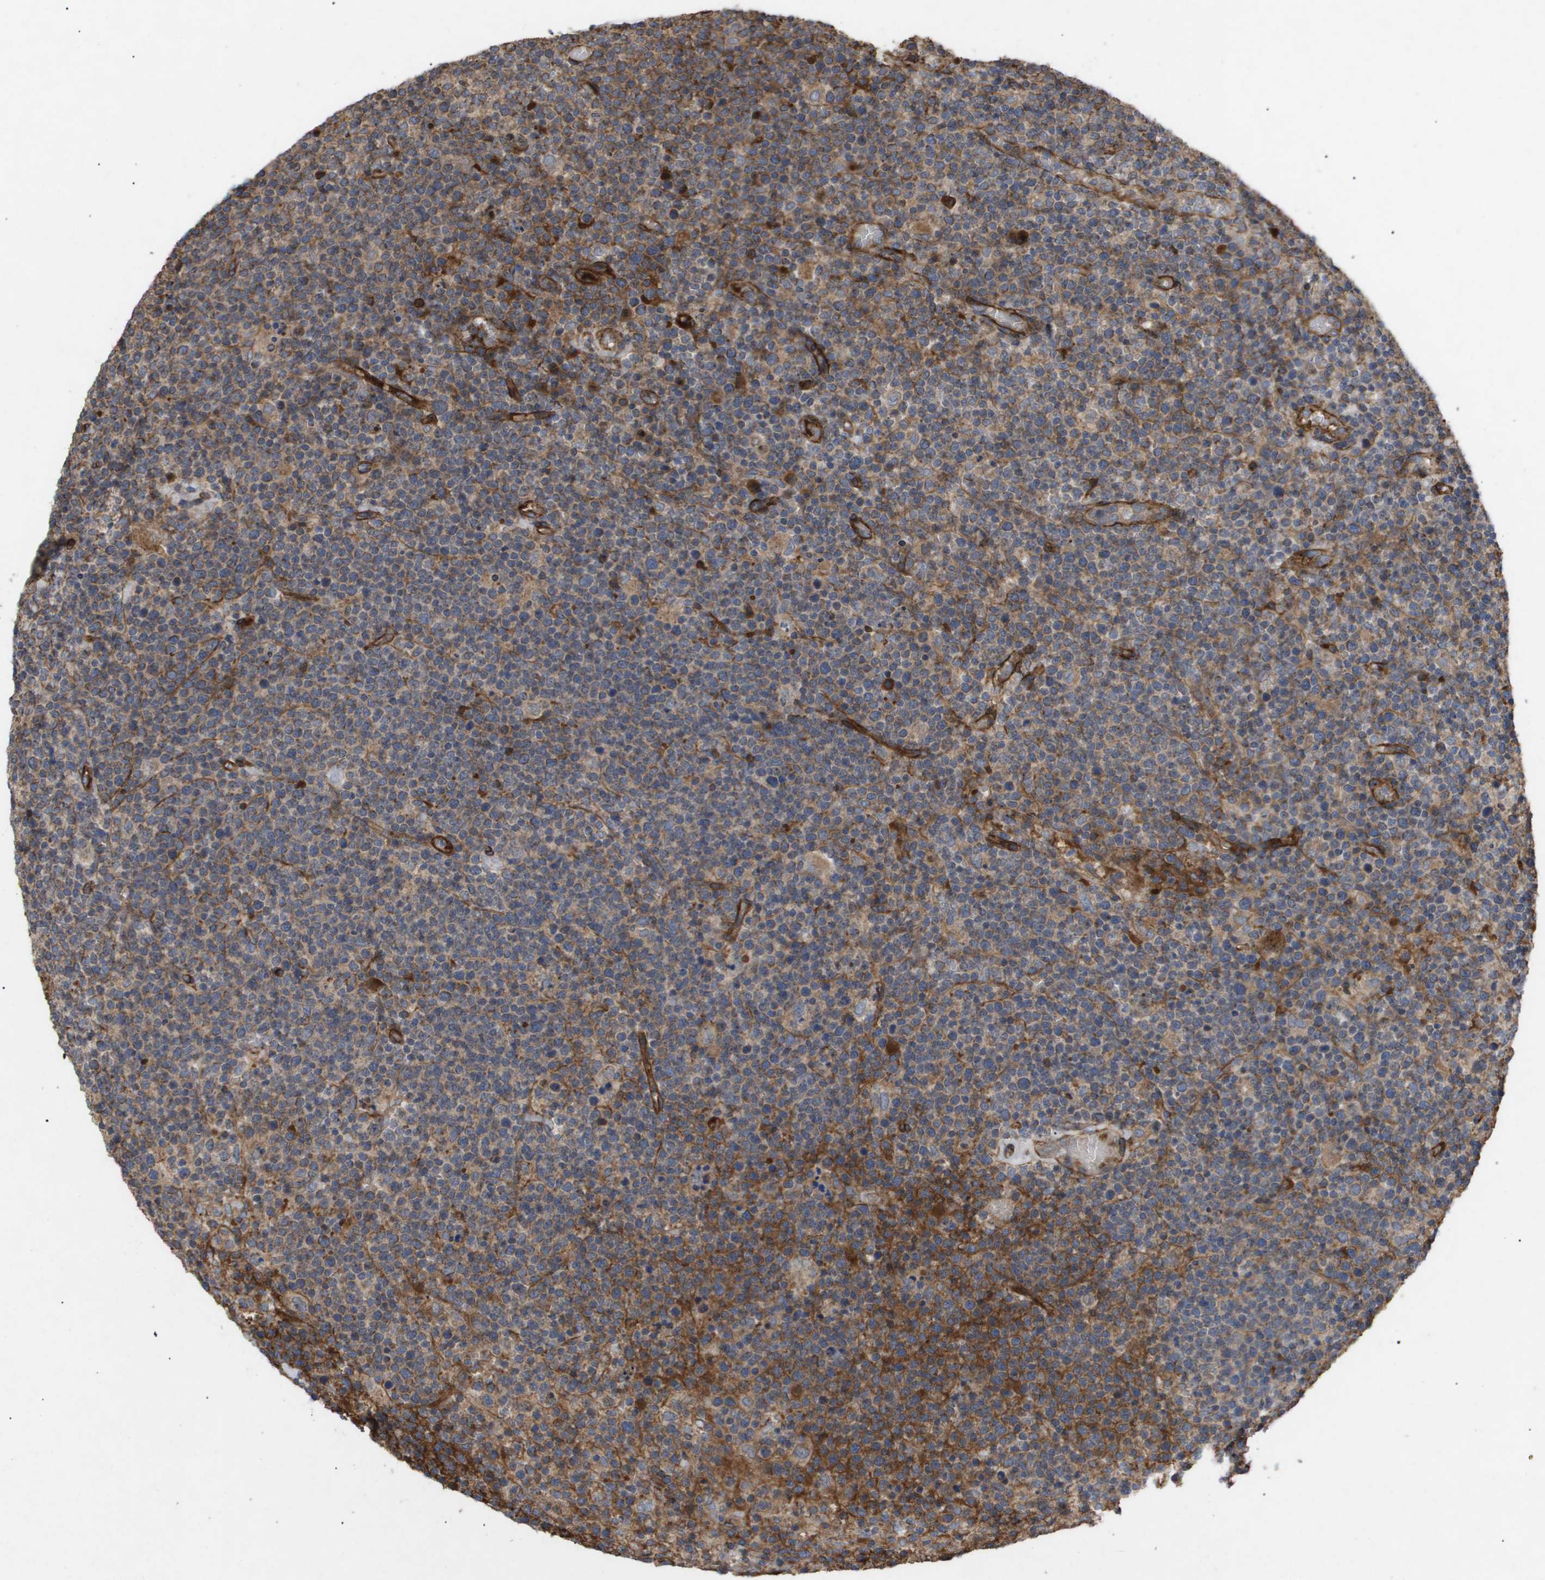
{"staining": {"intensity": "moderate", "quantity": "<25%", "location": "cytoplasmic/membranous"}, "tissue": "lymphoma", "cell_type": "Tumor cells", "image_type": "cancer", "snomed": [{"axis": "morphology", "description": "Malignant lymphoma, non-Hodgkin's type, High grade"}, {"axis": "topography", "description": "Lymph node"}], "caption": "Protein analysis of malignant lymphoma, non-Hodgkin's type (high-grade) tissue exhibits moderate cytoplasmic/membranous staining in about <25% of tumor cells.", "gene": "TNS1", "patient": {"sex": "male", "age": 61}}